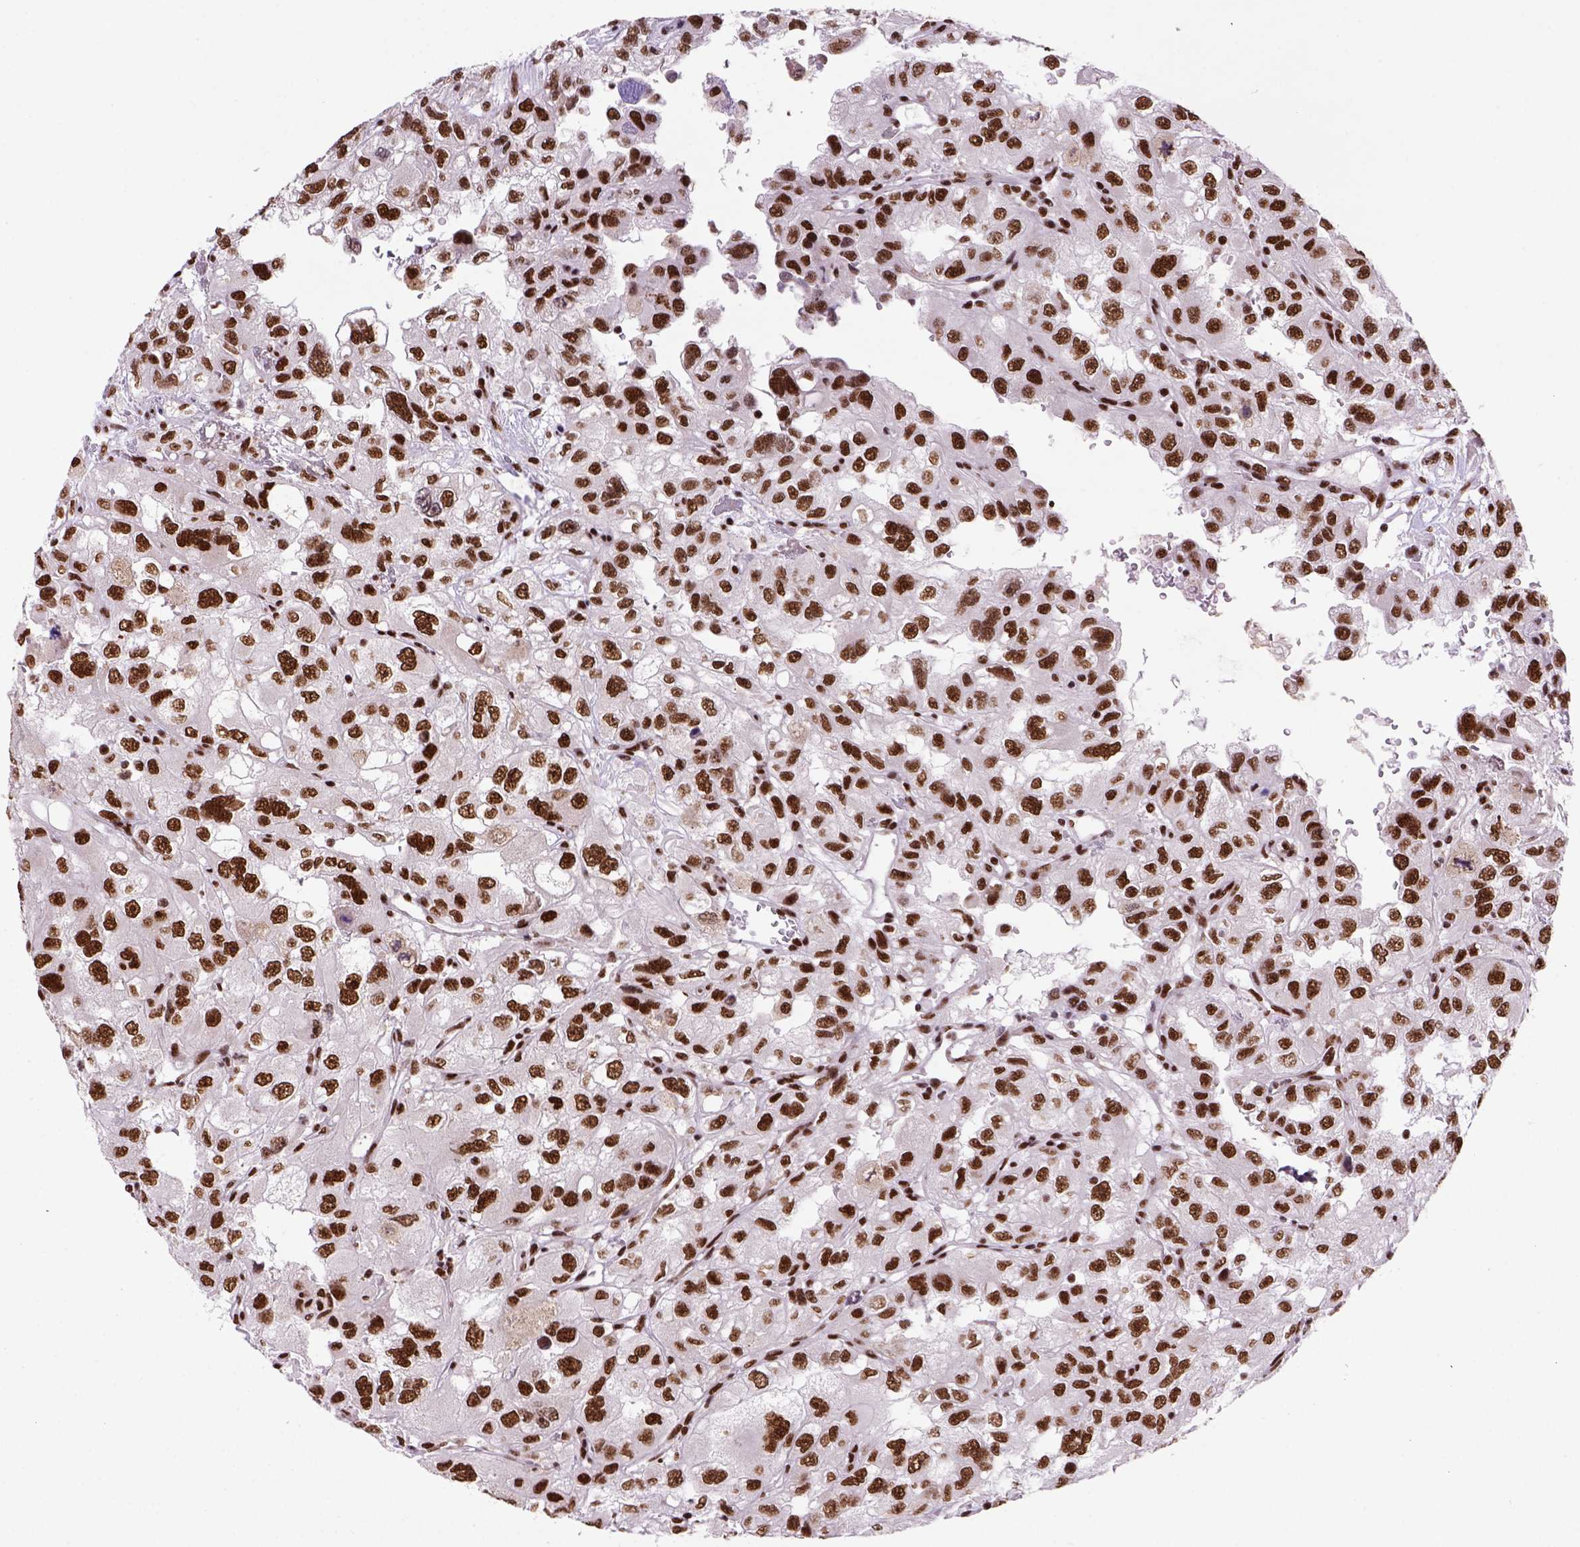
{"staining": {"intensity": "strong", "quantity": ">75%", "location": "nuclear"}, "tissue": "renal cancer", "cell_type": "Tumor cells", "image_type": "cancer", "snomed": [{"axis": "morphology", "description": "Adenocarcinoma, NOS"}, {"axis": "topography", "description": "Kidney"}], "caption": "The image displays a brown stain indicating the presence of a protein in the nuclear of tumor cells in renal cancer. Using DAB (3,3'-diaminobenzidine) (brown) and hematoxylin (blue) stains, captured at high magnification using brightfield microscopy.", "gene": "NSMCE2", "patient": {"sex": "male", "age": 64}}